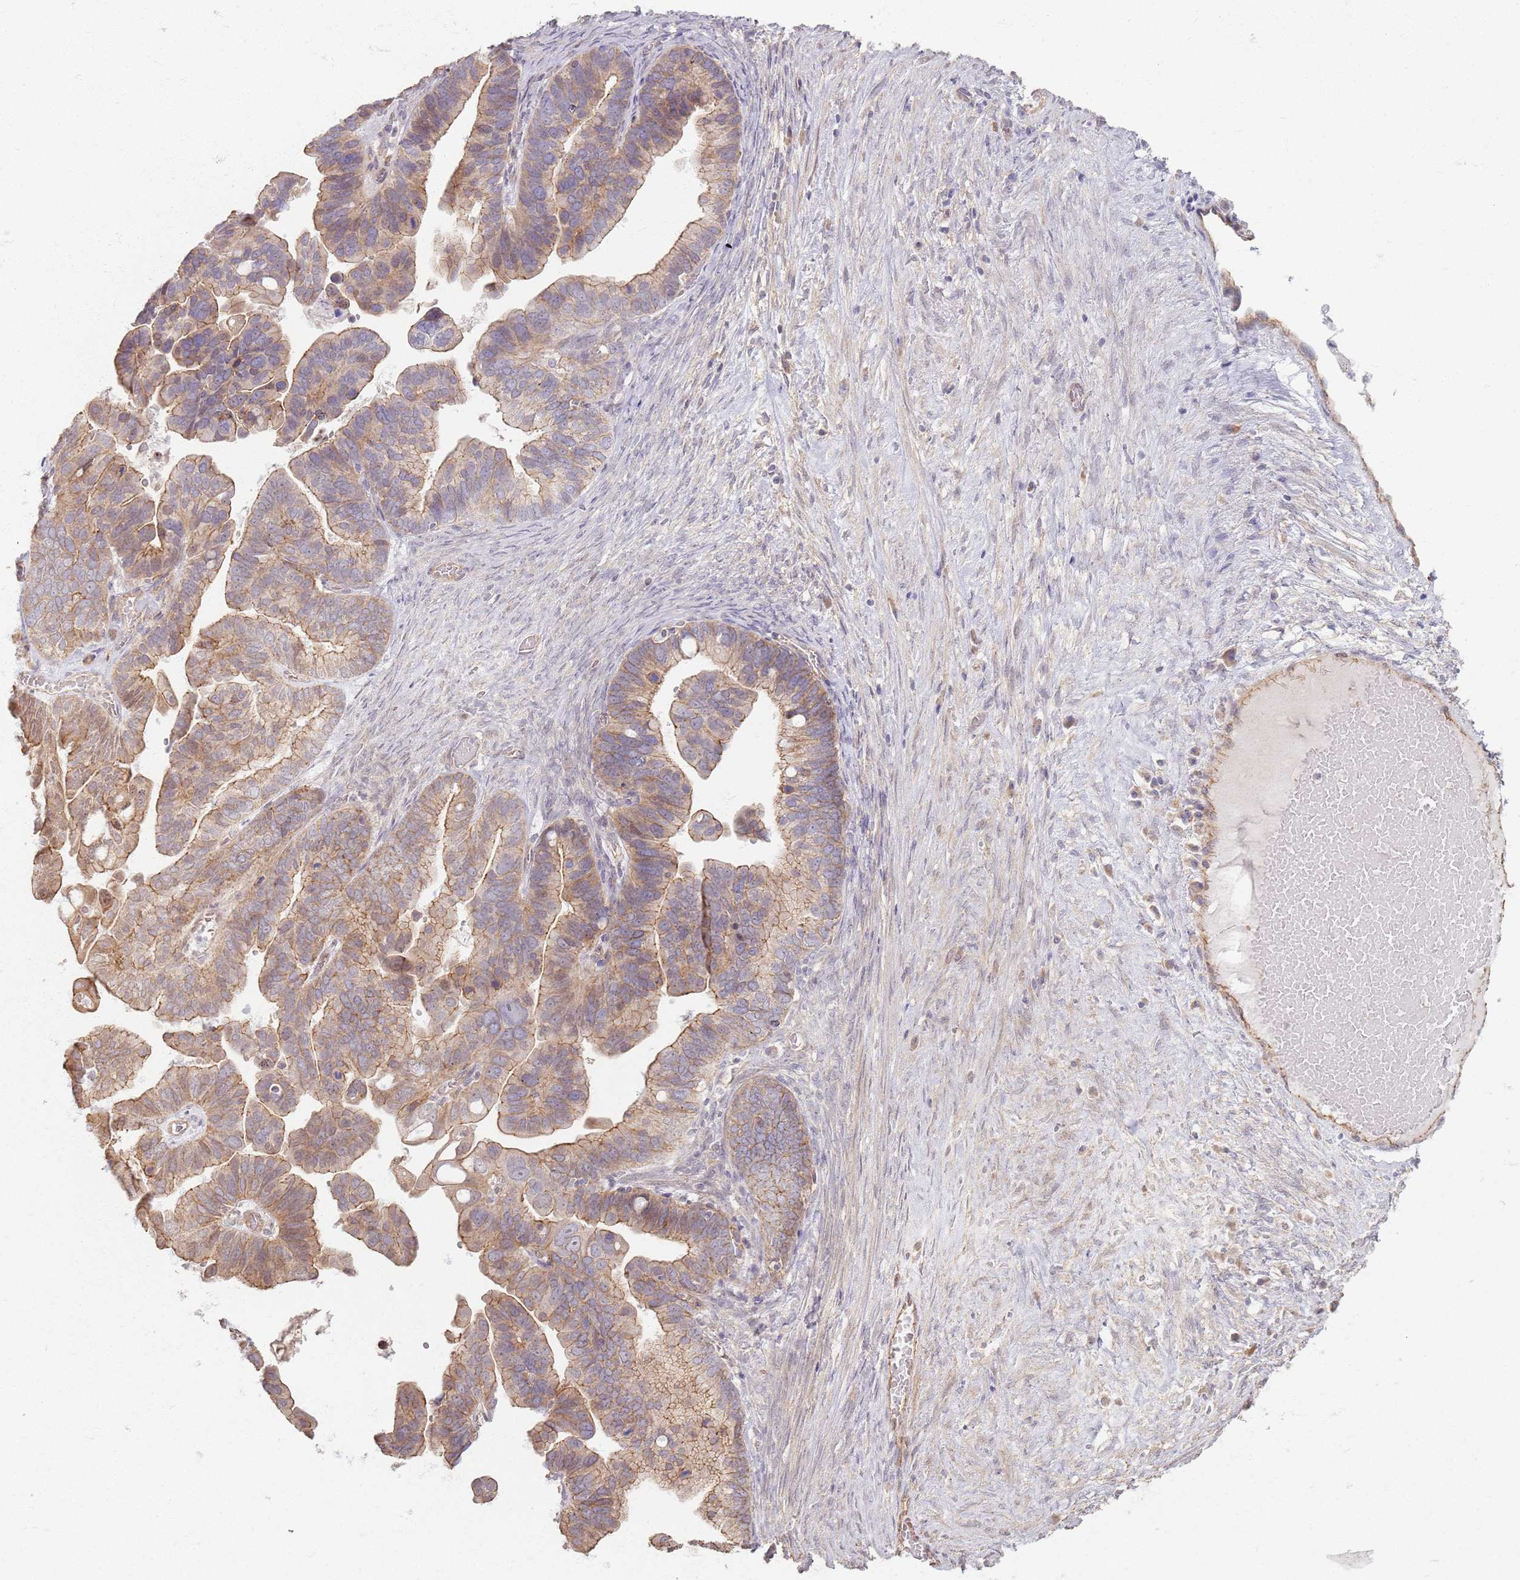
{"staining": {"intensity": "moderate", "quantity": ">75%", "location": "cytoplasmic/membranous"}, "tissue": "ovarian cancer", "cell_type": "Tumor cells", "image_type": "cancer", "snomed": [{"axis": "morphology", "description": "Cystadenocarcinoma, serous, NOS"}, {"axis": "topography", "description": "Ovary"}], "caption": "Human ovarian cancer stained with a protein marker demonstrates moderate staining in tumor cells.", "gene": "KCNA5", "patient": {"sex": "female", "age": 56}}